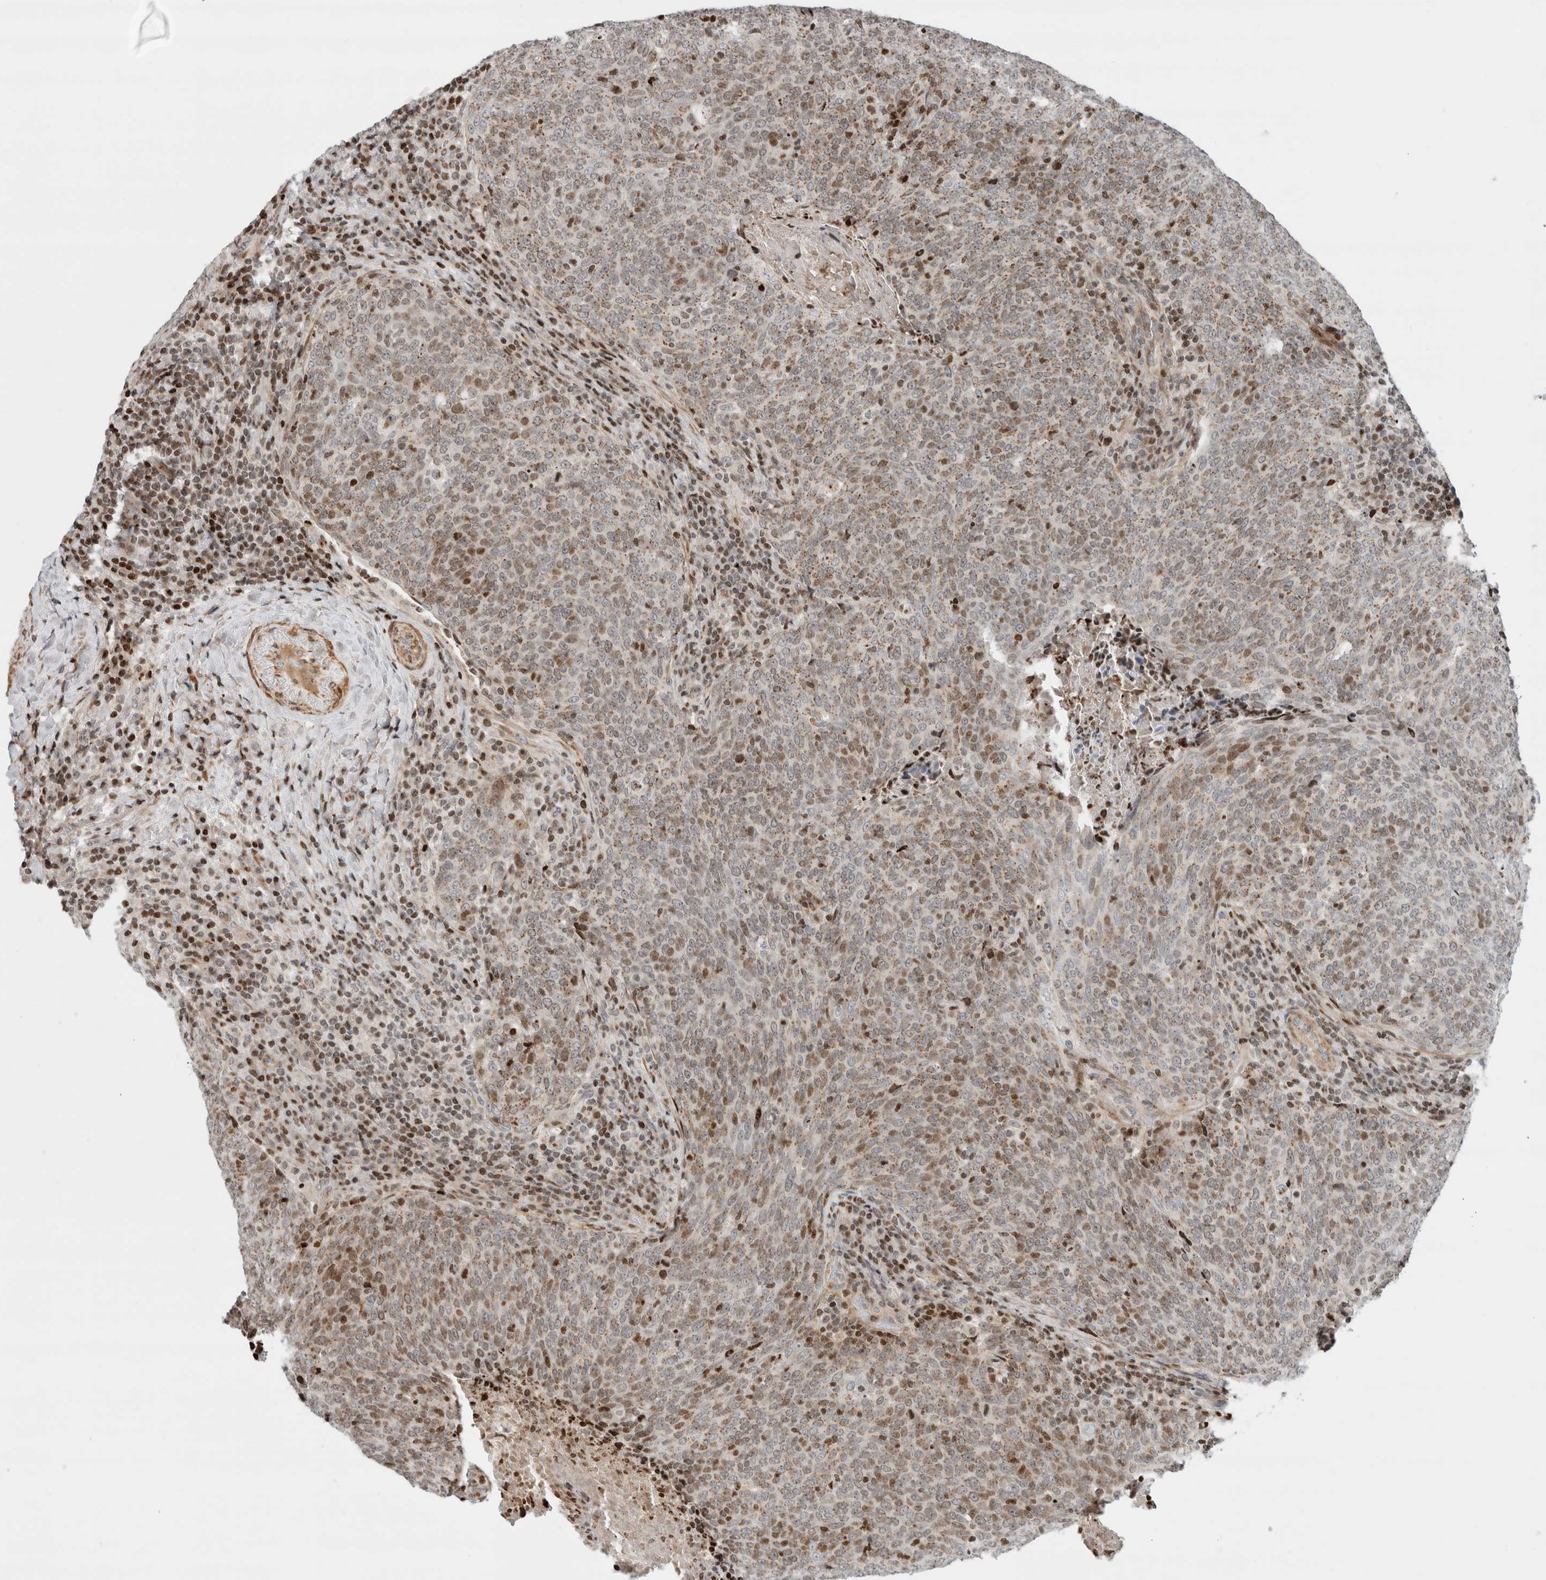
{"staining": {"intensity": "weak", "quantity": "25%-75%", "location": "nuclear"}, "tissue": "head and neck cancer", "cell_type": "Tumor cells", "image_type": "cancer", "snomed": [{"axis": "morphology", "description": "Squamous cell carcinoma, NOS"}, {"axis": "morphology", "description": "Squamous cell carcinoma, metastatic, NOS"}, {"axis": "topography", "description": "Lymph node"}, {"axis": "topography", "description": "Head-Neck"}], "caption": "Squamous cell carcinoma (head and neck) stained for a protein reveals weak nuclear positivity in tumor cells.", "gene": "GINS4", "patient": {"sex": "male", "age": 62}}